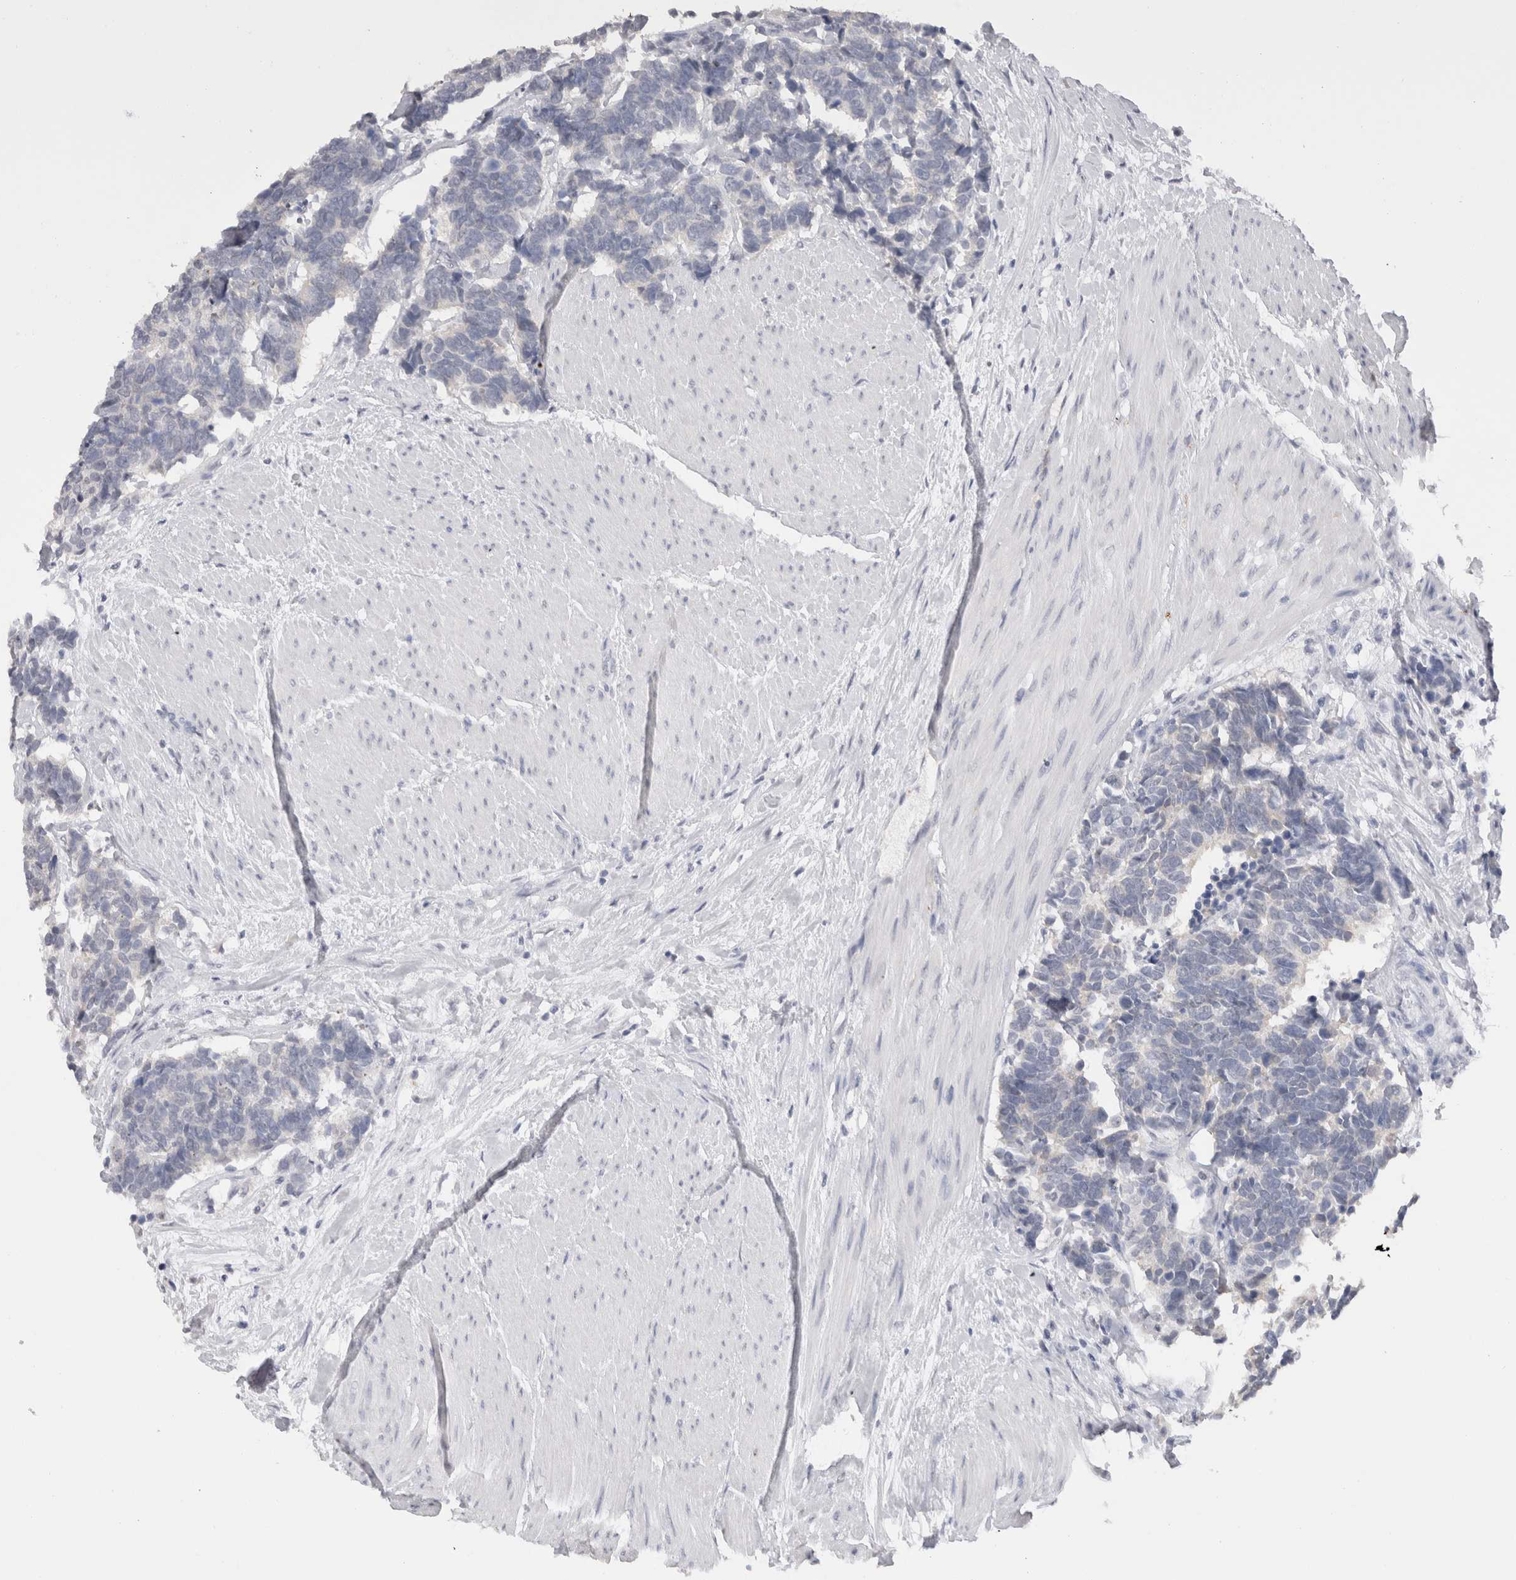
{"staining": {"intensity": "negative", "quantity": "none", "location": "none"}, "tissue": "carcinoid", "cell_type": "Tumor cells", "image_type": "cancer", "snomed": [{"axis": "morphology", "description": "Carcinoma, NOS"}, {"axis": "morphology", "description": "Carcinoid, malignant, NOS"}, {"axis": "topography", "description": "Urinary bladder"}], "caption": "Carcinoid was stained to show a protein in brown. There is no significant expression in tumor cells. Nuclei are stained in blue.", "gene": "CADM3", "patient": {"sex": "male", "age": 57}}